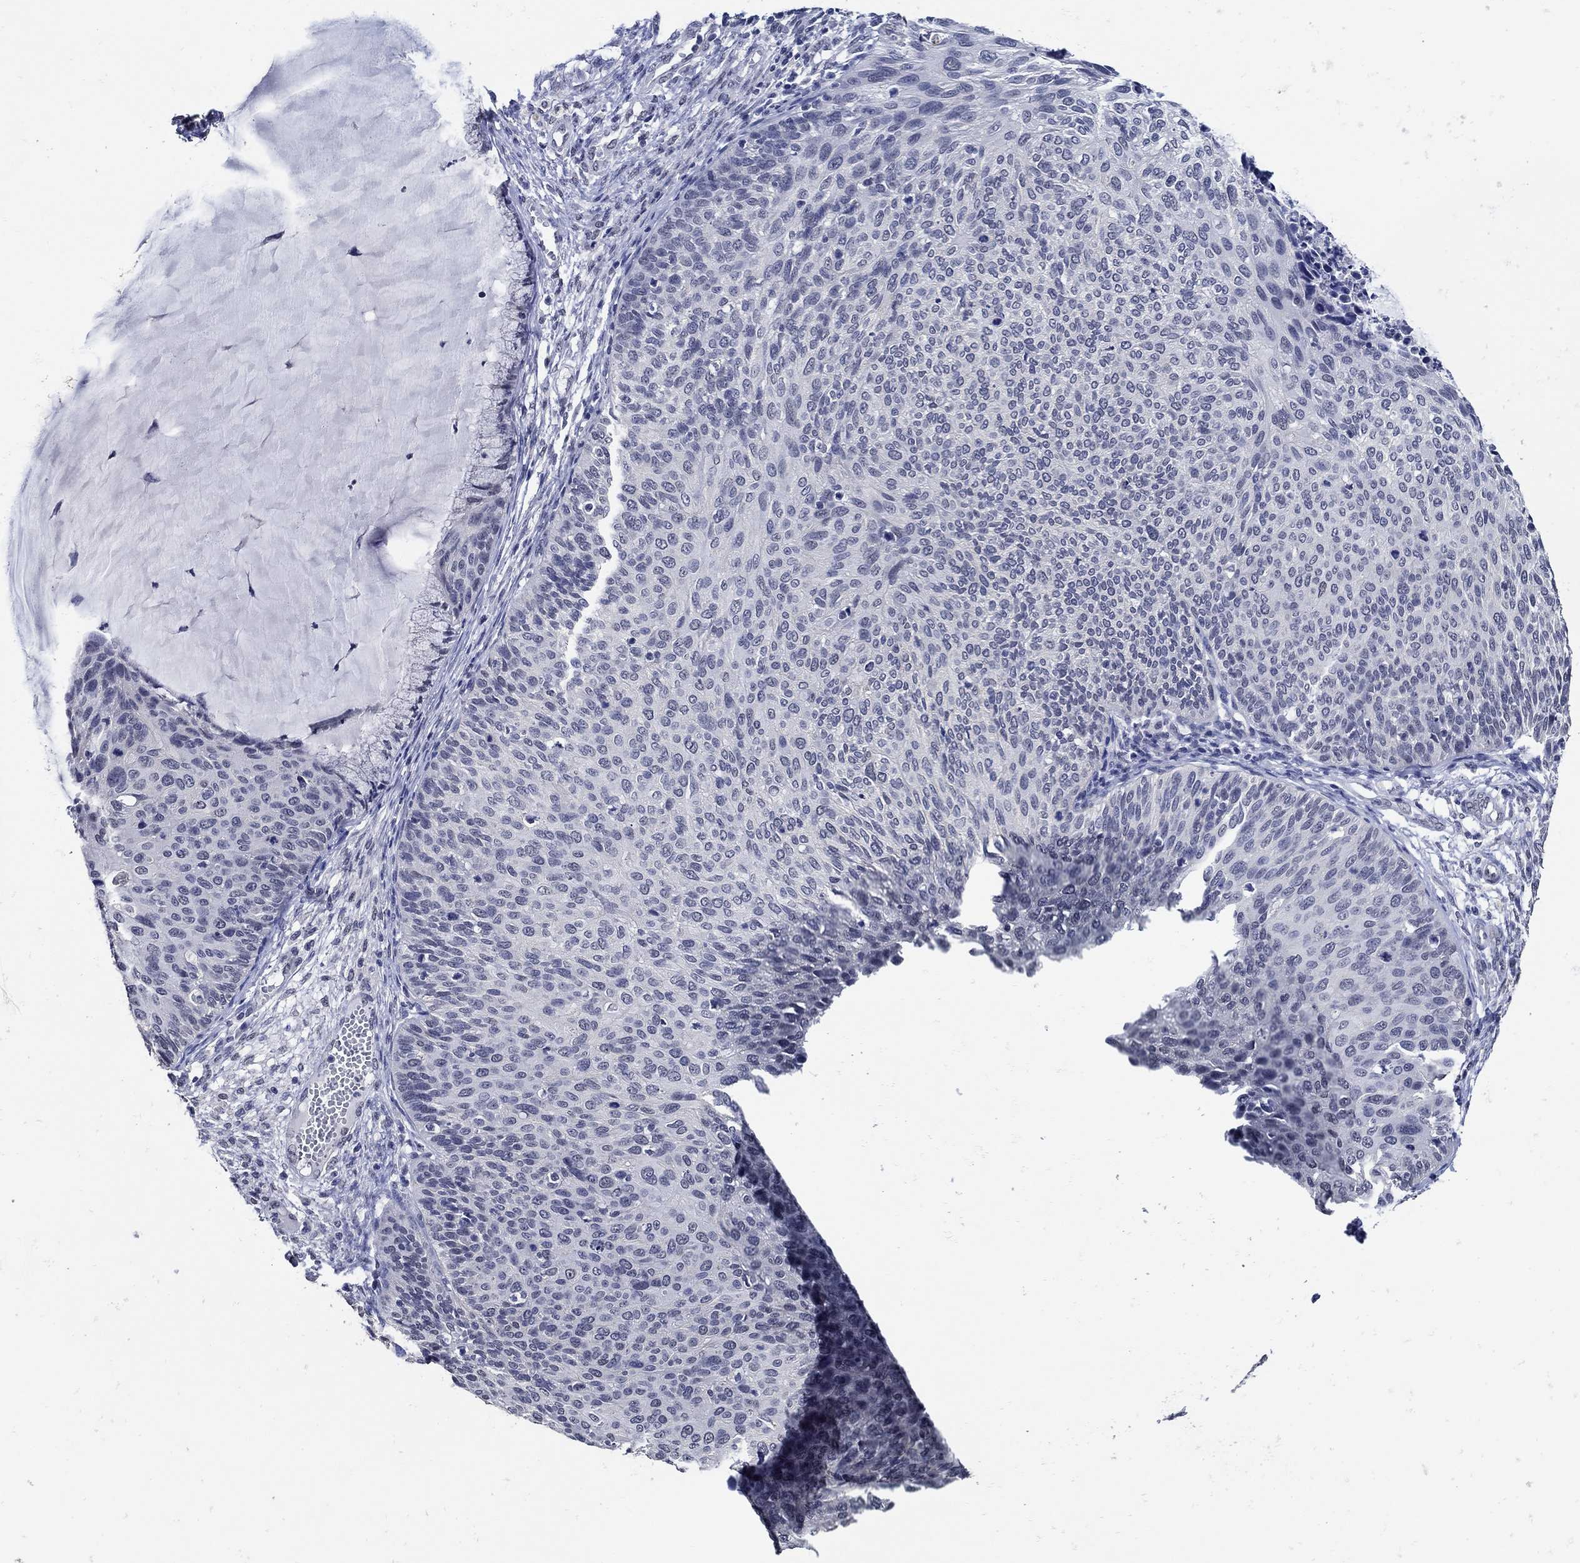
{"staining": {"intensity": "negative", "quantity": "none", "location": "none"}, "tissue": "cervical cancer", "cell_type": "Tumor cells", "image_type": "cancer", "snomed": [{"axis": "morphology", "description": "Squamous cell carcinoma, NOS"}, {"axis": "topography", "description": "Cervix"}], "caption": "DAB immunohistochemical staining of cervical cancer (squamous cell carcinoma) reveals no significant staining in tumor cells.", "gene": "KCNN3", "patient": {"sex": "female", "age": 36}}